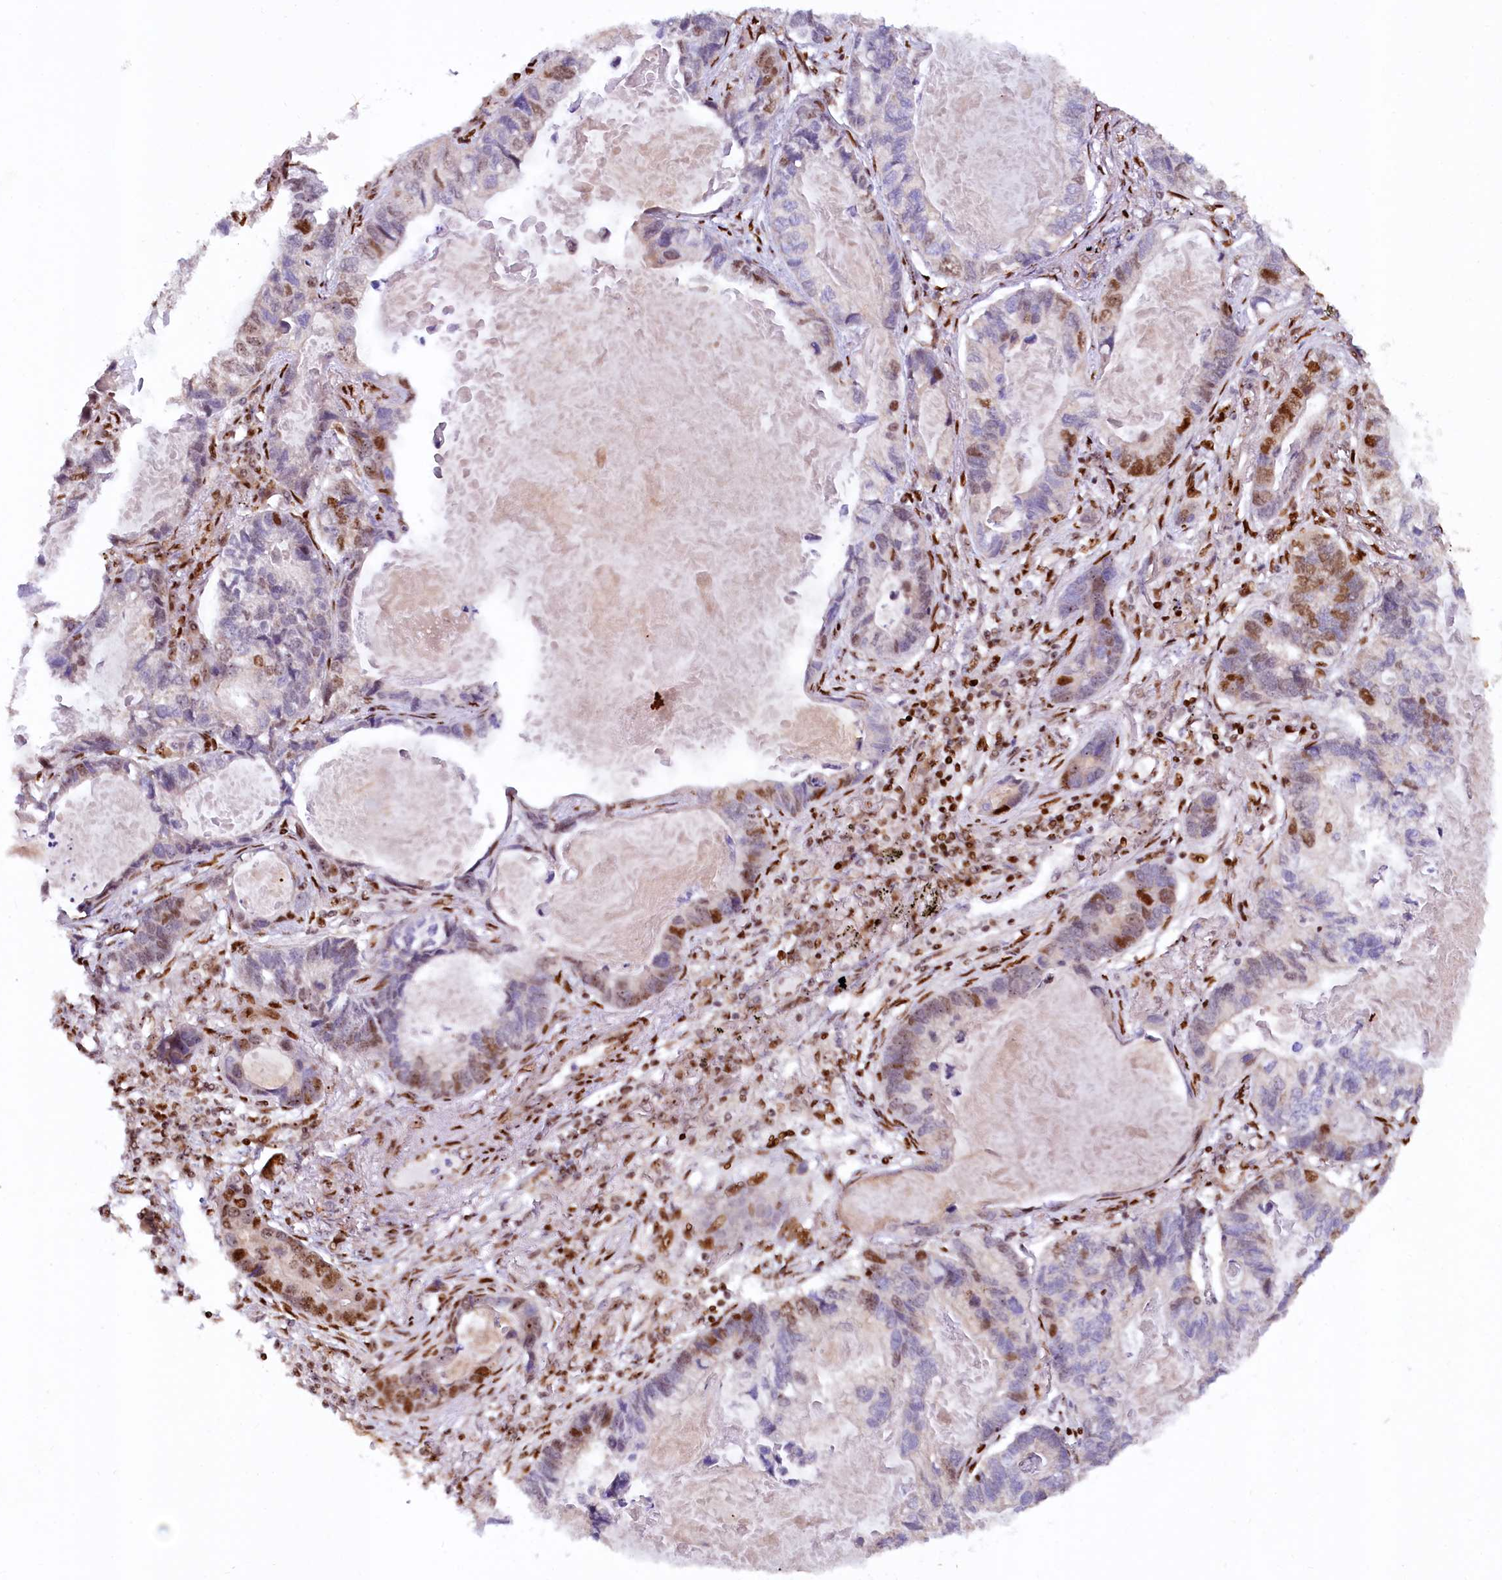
{"staining": {"intensity": "moderate", "quantity": "25%-75%", "location": "nuclear"}, "tissue": "lung cancer", "cell_type": "Tumor cells", "image_type": "cancer", "snomed": [{"axis": "morphology", "description": "Adenocarcinoma, NOS"}, {"axis": "topography", "description": "Lung"}], "caption": "Protein expression analysis of lung cancer demonstrates moderate nuclear positivity in about 25%-75% of tumor cells.", "gene": "TCOF1", "patient": {"sex": "male", "age": 67}}